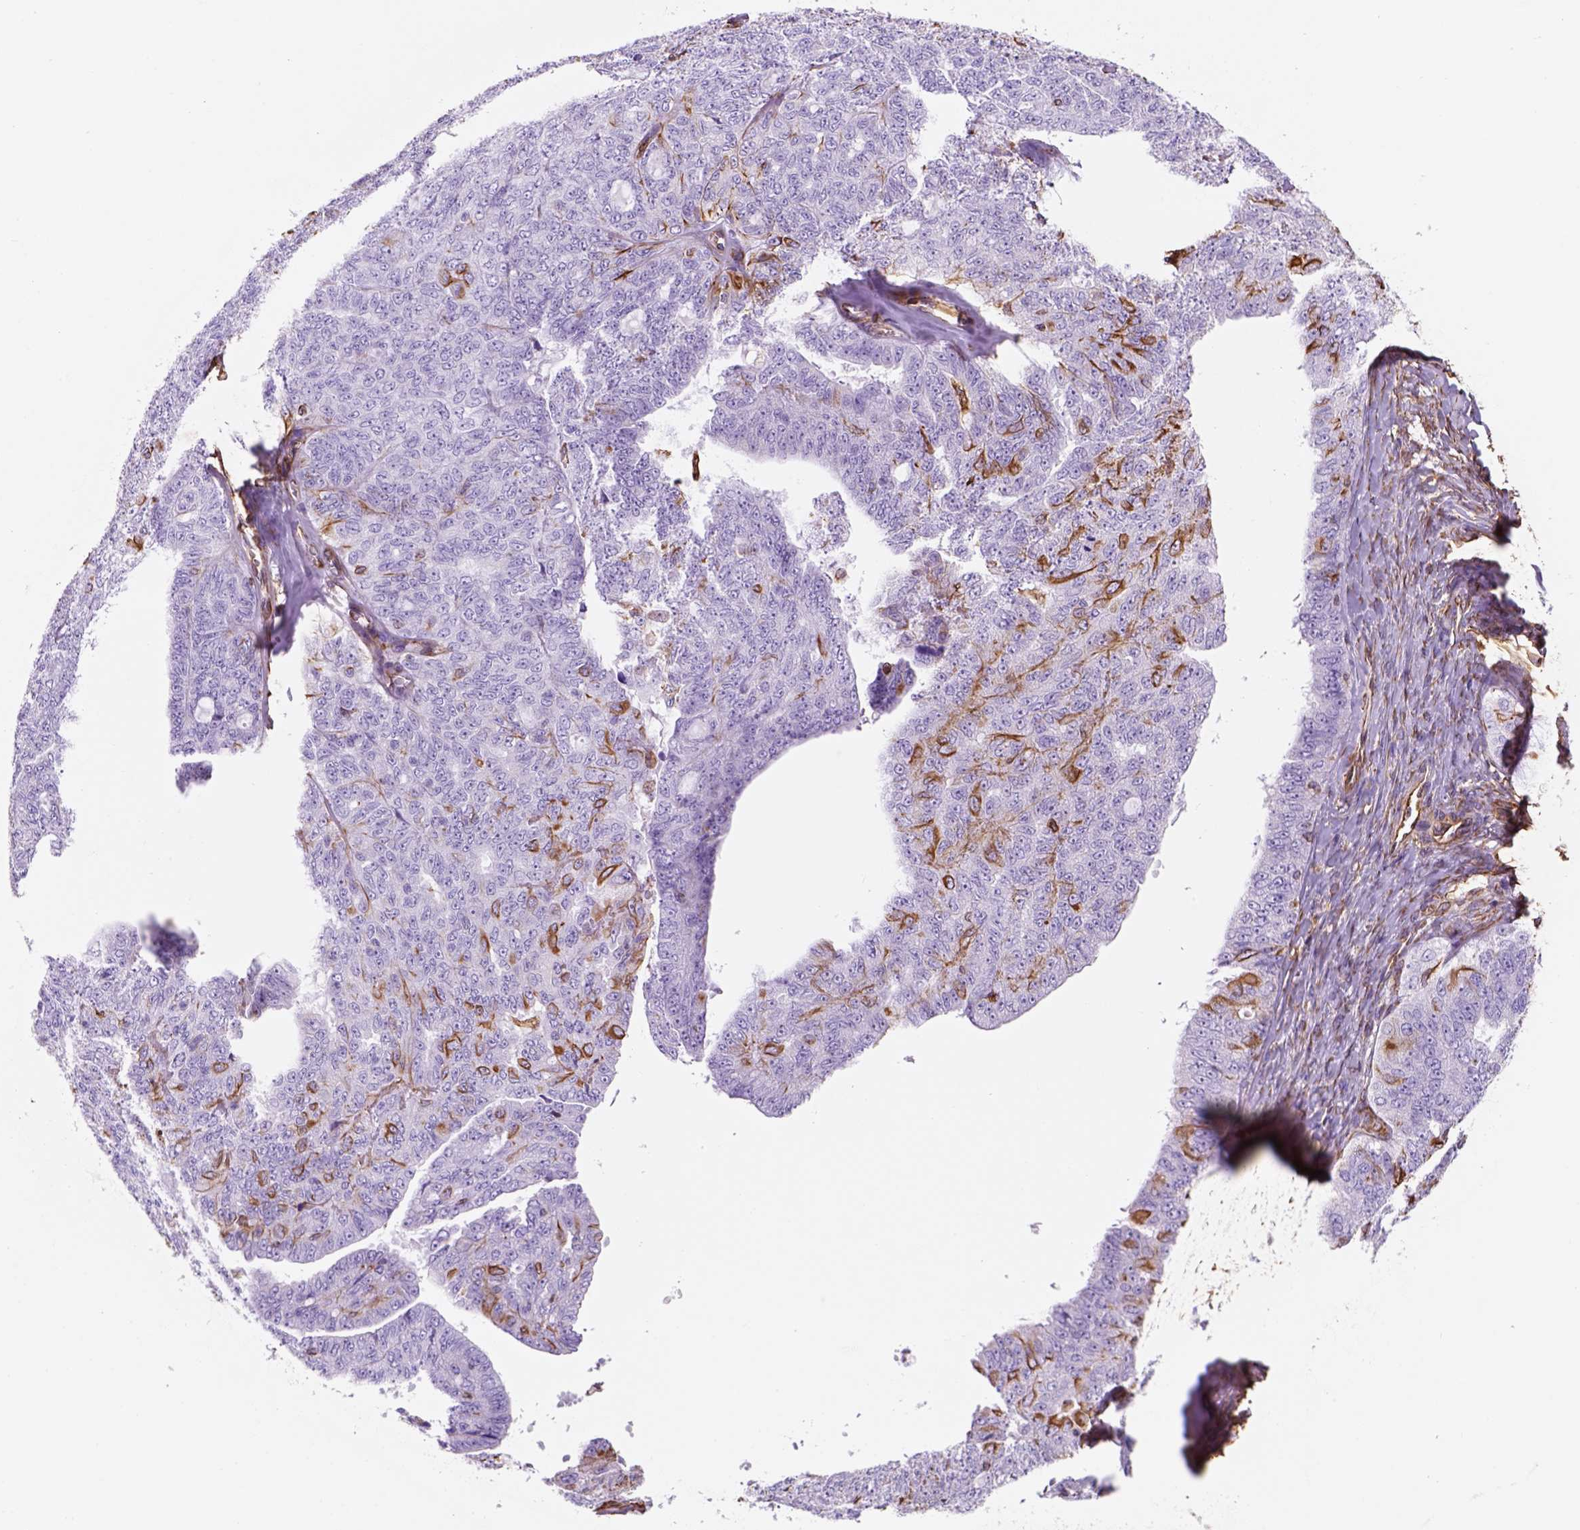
{"staining": {"intensity": "negative", "quantity": "none", "location": "none"}, "tissue": "ovarian cancer", "cell_type": "Tumor cells", "image_type": "cancer", "snomed": [{"axis": "morphology", "description": "Cystadenocarcinoma, serous, NOS"}, {"axis": "topography", "description": "Ovary"}], "caption": "DAB immunohistochemical staining of human ovarian cancer (serous cystadenocarcinoma) displays no significant expression in tumor cells.", "gene": "ZZZ3", "patient": {"sex": "female", "age": 71}}